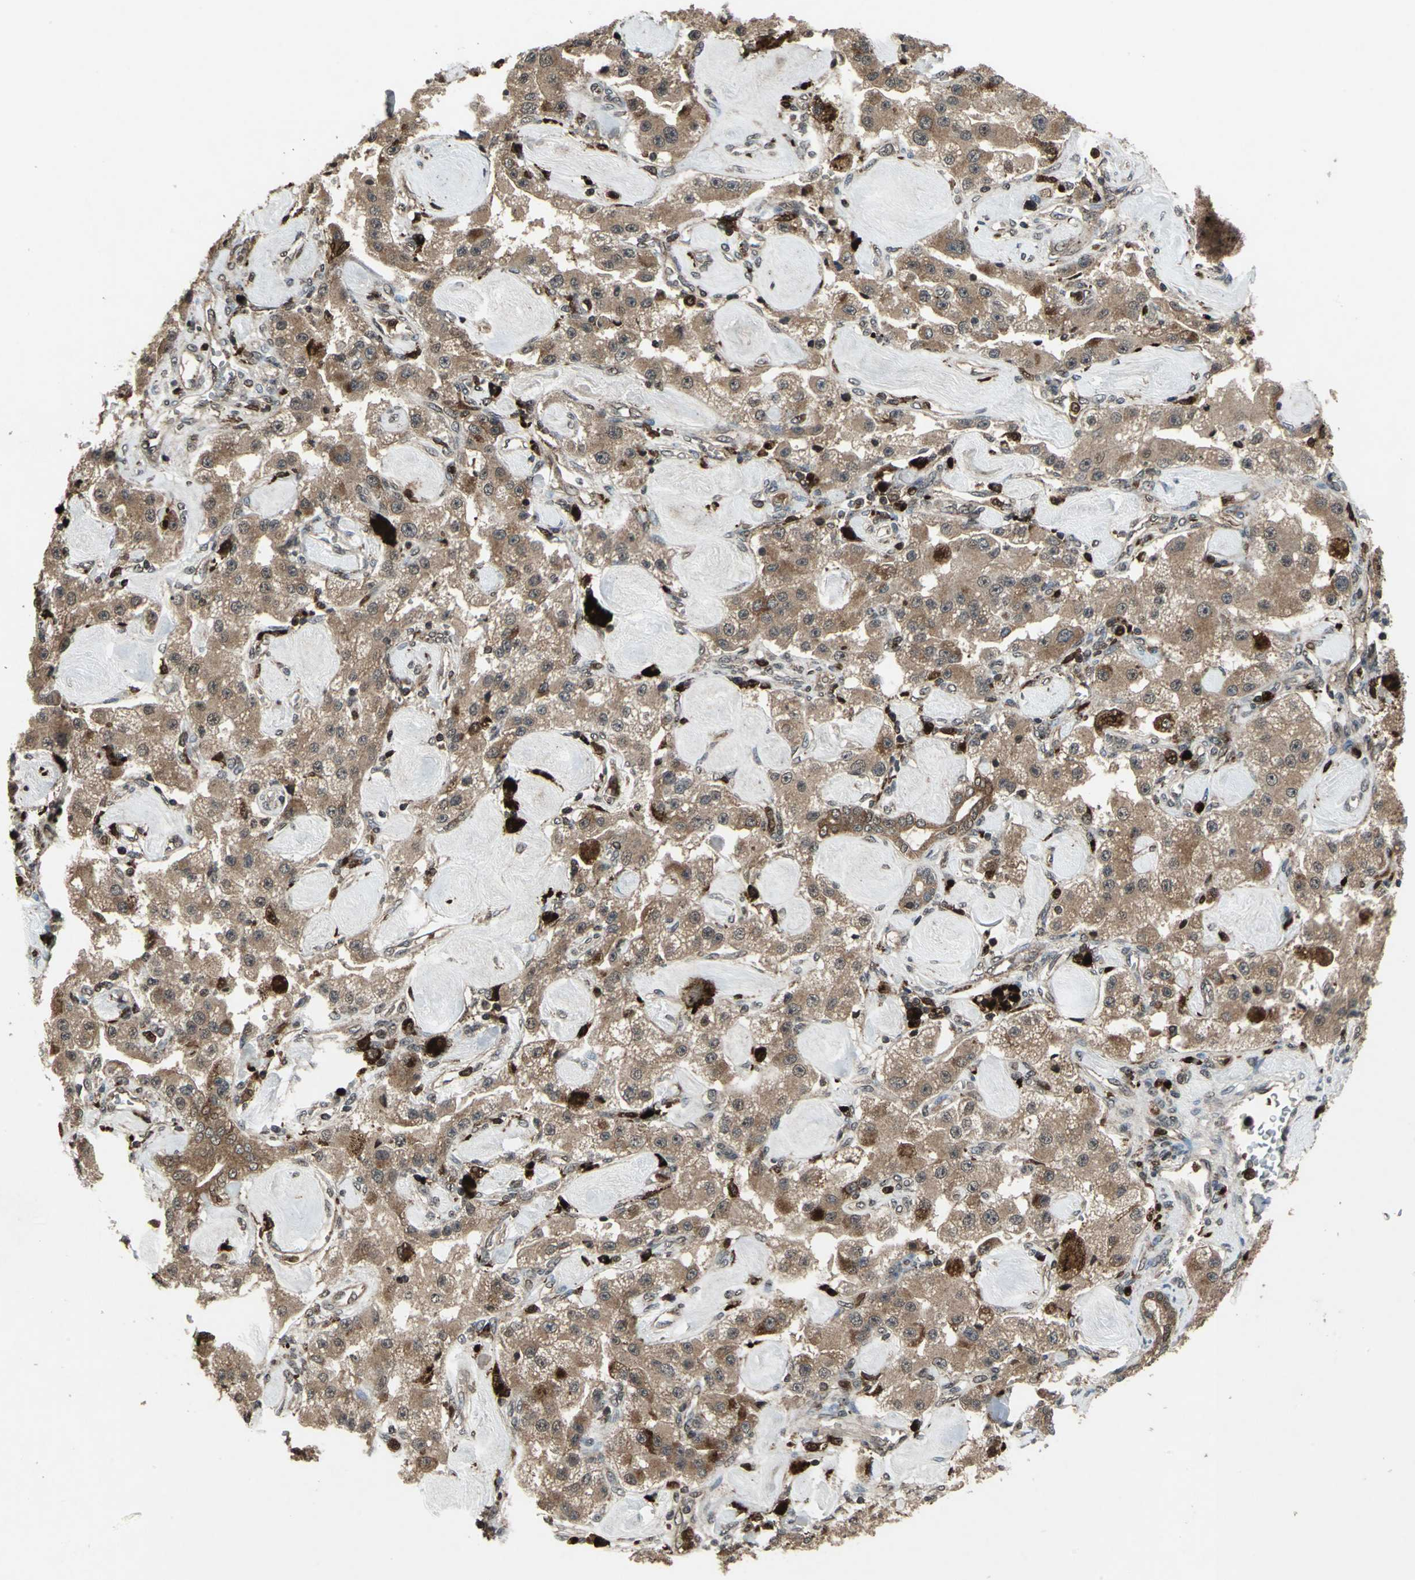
{"staining": {"intensity": "moderate", "quantity": ">75%", "location": "cytoplasmic/membranous"}, "tissue": "carcinoid", "cell_type": "Tumor cells", "image_type": "cancer", "snomed": [{"axis": "morphology", "description": "Carcinoid, malignant, NOS"}, {"axis": "topography", "description": "Pancreas"}], "caption": "IHC (DAB (3,3'-diaminobenzidine)) staining of malignant carcinoid reveals moderate cytoplasmic/membranous protein staining in about >75% of tumor cells.", "gene": "PYCARD", "patient": {"sex": "male", "age": 41}}